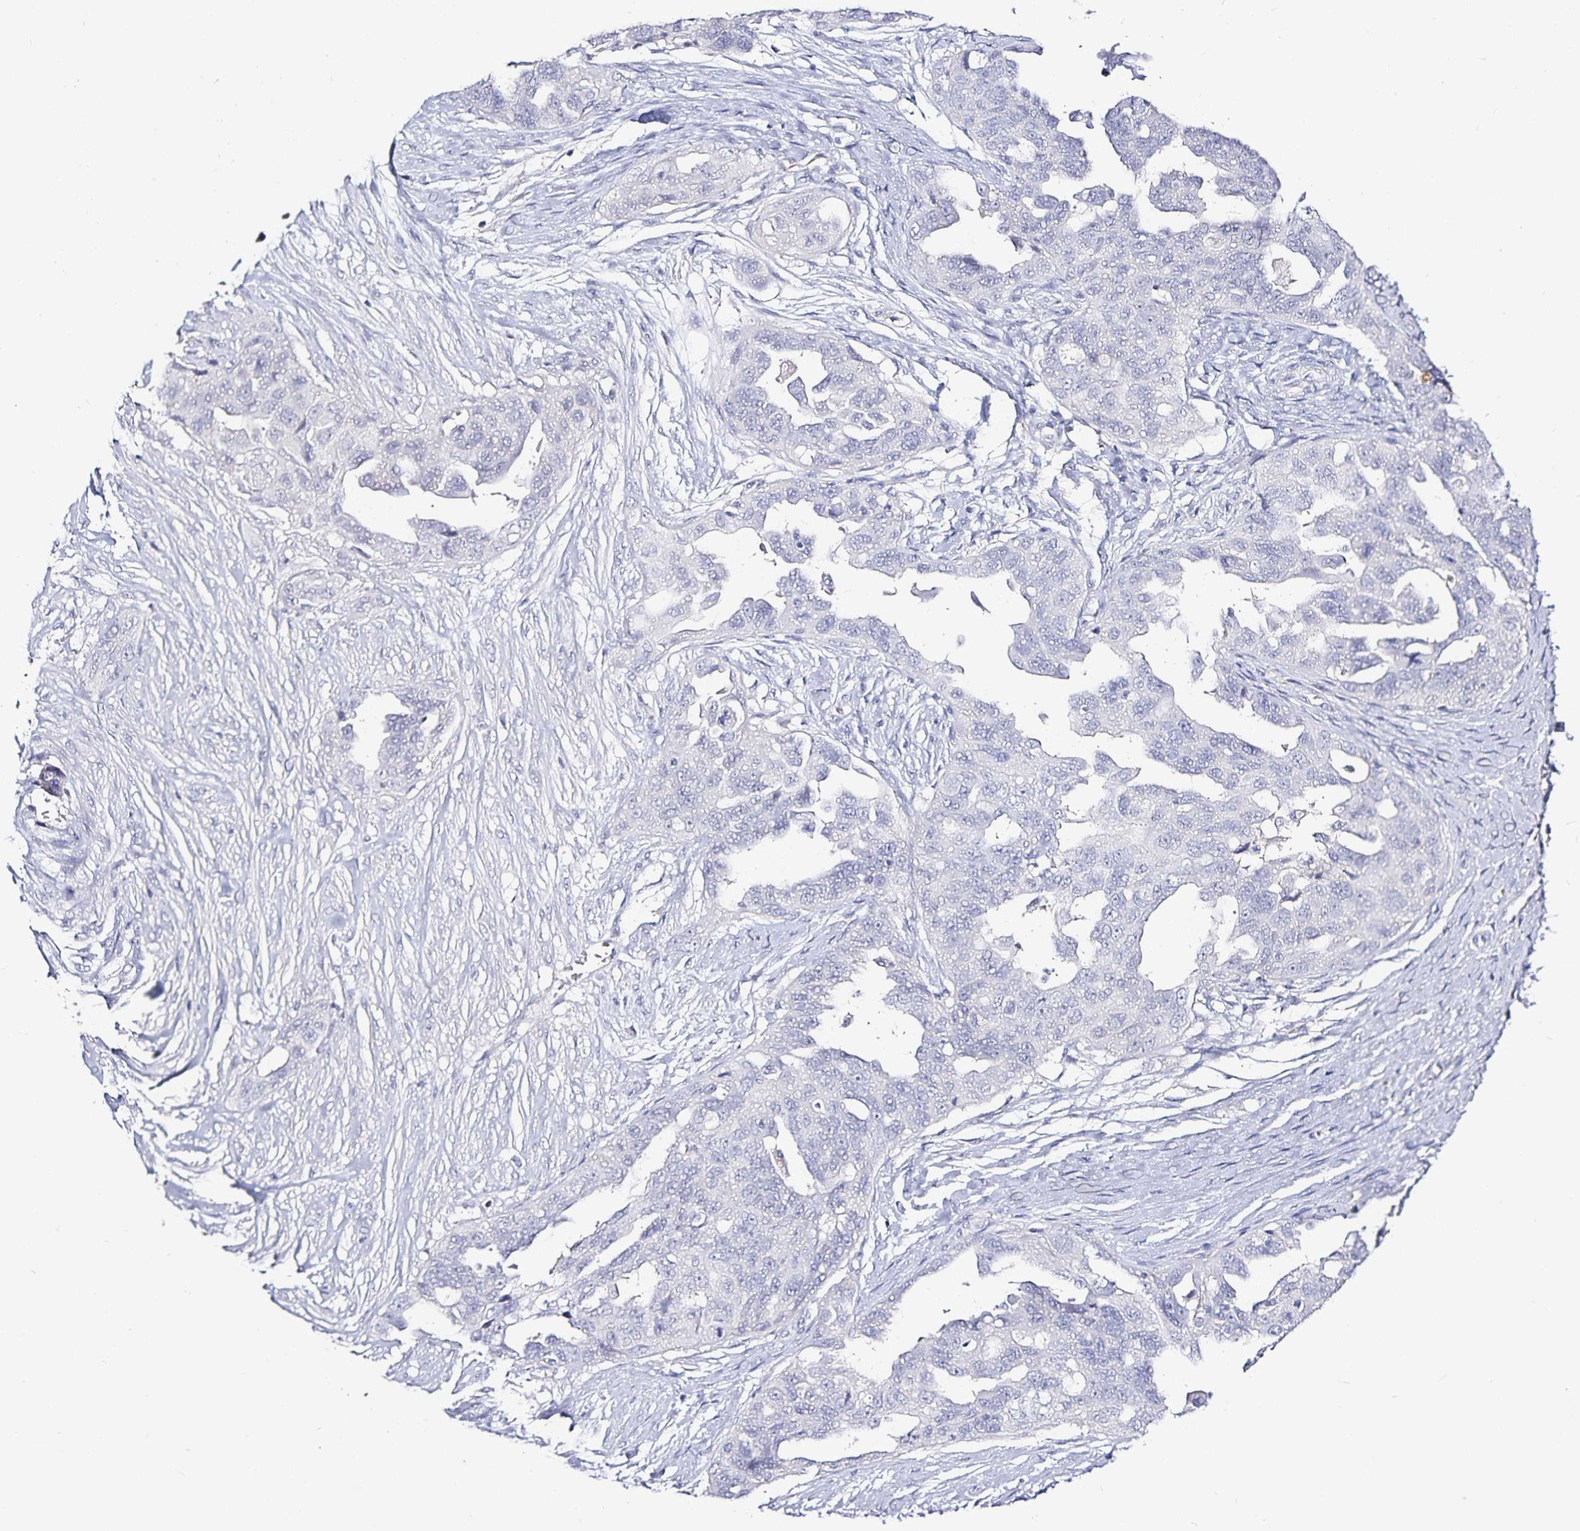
{"staining": {"intensity": "negative", "quantity": "none", "location": "none"}, "tissue": "ovarian cancer", "cell_type": "Tumor cells", "image_type": "cancer", "snomed": [{"axis": "morphology", "description": "Carcinoma, endometroid"}, {"axis": "topography", "description": "Ovary"}], "caption": "Micrograph shows no protein positivity in tumor cells of endometroid carcinoma (ovarian) tissue. Nuclei are stained in blue.", "gene": "TTR", "patient": {"sex": "female", "age": 70}}